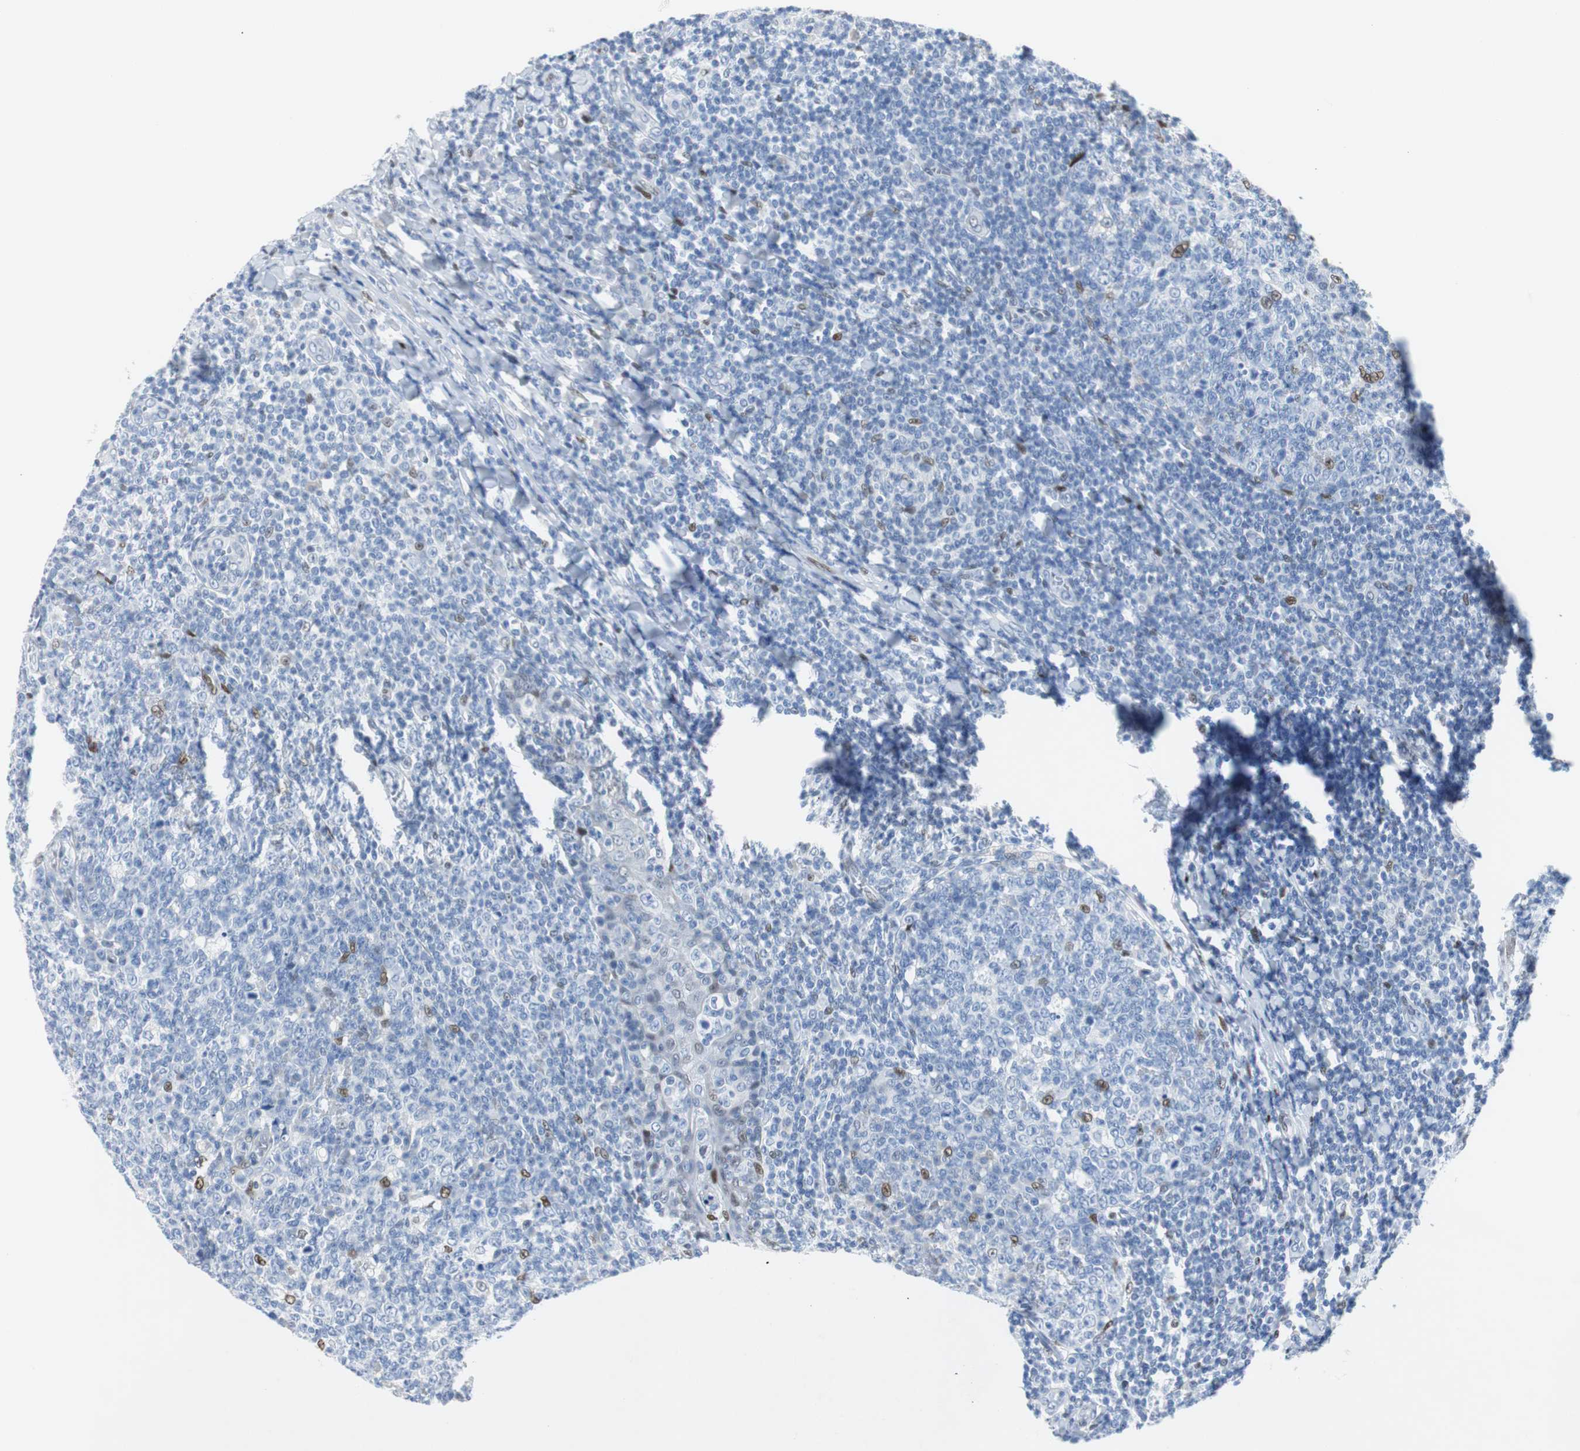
{"staining": {"intensity": "moderate", "quantity": "<25%", "location": "nuclear"}, "tissue": "tonsil", "cell_type": "Germinal center cells", "image_type": "normal", "snomed": [{"axis": "morphology", "description": "Normal tissue, NOS"}, {"axis": "topography", "description": "Tonsil"}], "caption": "Tonsil stained with immunohistochemistry (IHC) shows moderate nuclear staining in about <25% of germinal center cells.", "gene": "JUN", "patient": {"sex": "male", "age": 31}}